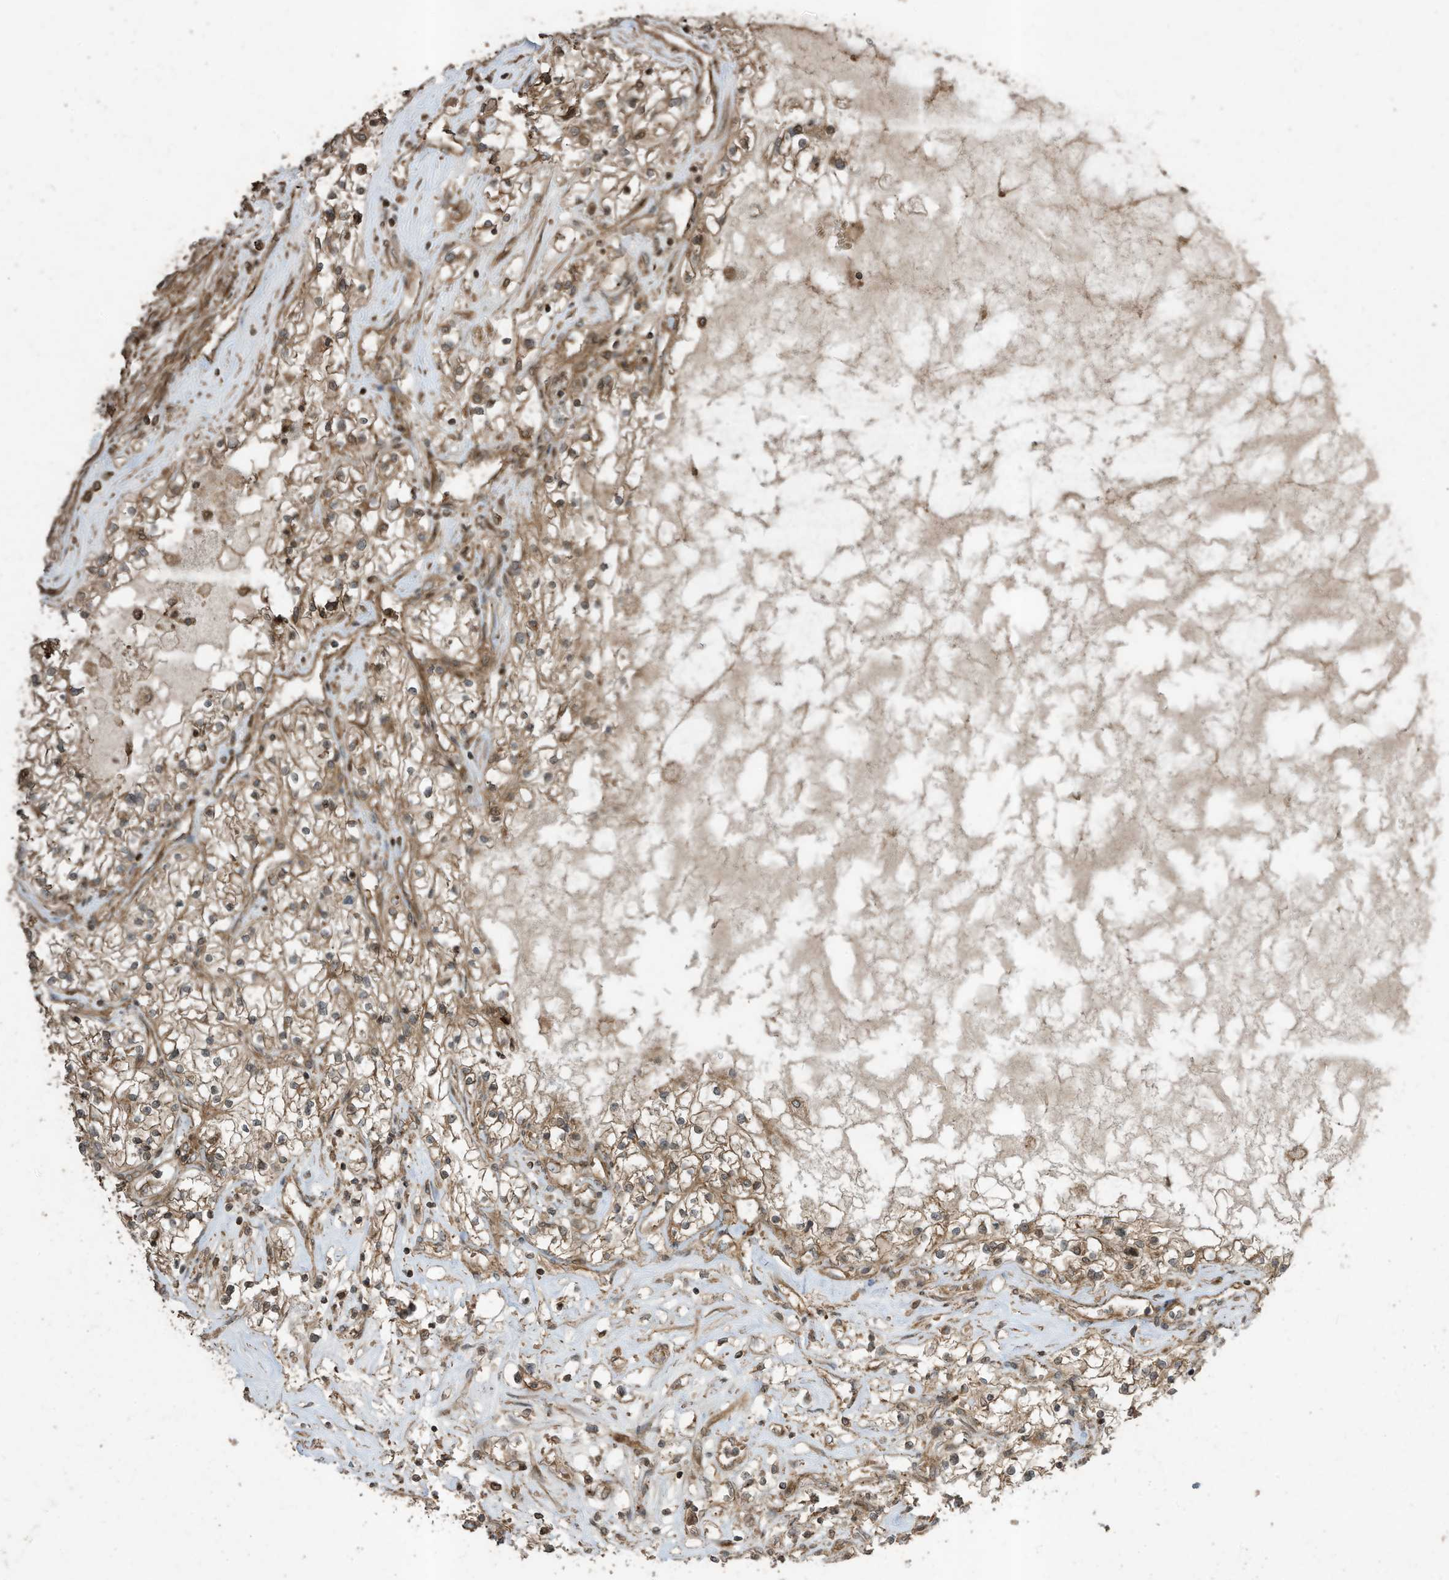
{"staining": {"intensity": "moderate", "quantity": ">75%", "location": "cytoplasmic/membranous"}, "tissue": "renal cancer", "cell_type": "Tumor cells", "image_type": "cancer", "snomed": [{"axis": "morphology", "description": "Normal tissue, NOS"}, {"axis": "morphology", "description": "Adenocarcinoma, NOS"}, {"axis": "topography", "description": "Kidney"}], "caption": "An image of human renal cancer stained for a protein displays moderate cytoplasmic/membranous brown staining in tumor cells.", "gene": "ZNF653", "patient": {"sex": "male", "age": 68}}